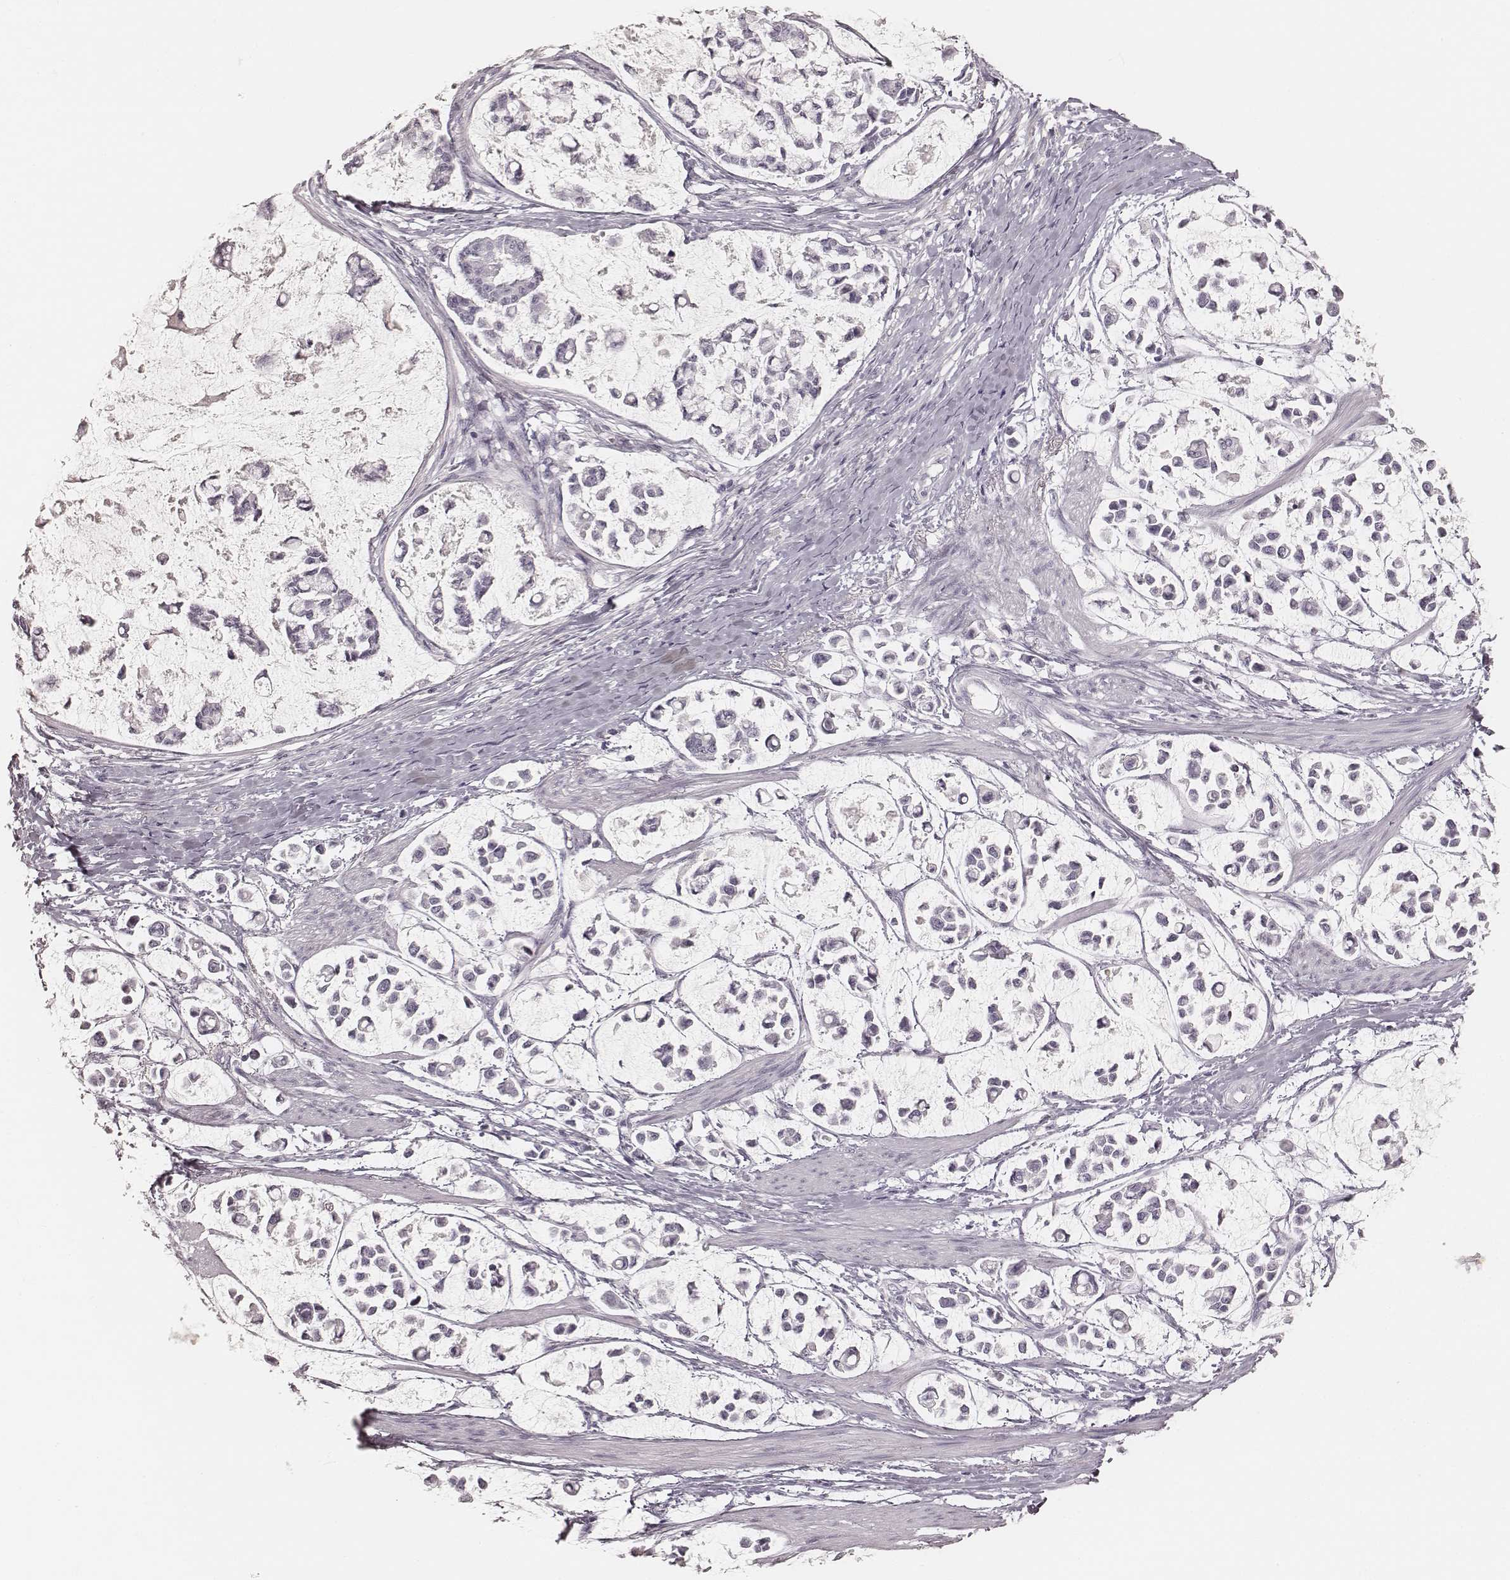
{"staining": {"intensity": "negative", "quantity": "none", "location": "none"}, "tissue": "stomach cancer", "cell_type": "Tumor cells", "image_type": "cancer", "snomed": [{"axis": "morphology", "description": "Adenocarcinoma, NOS"}, {"axis": "topography", "description": "Stomach"}], "caption": "Immunohistochemistry photomicrograph of neoplastic tissue: human adenocarcinoma (stomach) stained with DAB reveals no significant protein expression in tumor cells.", "gene": "KRT26", "patient": {"sex": "male", "age": 82}}